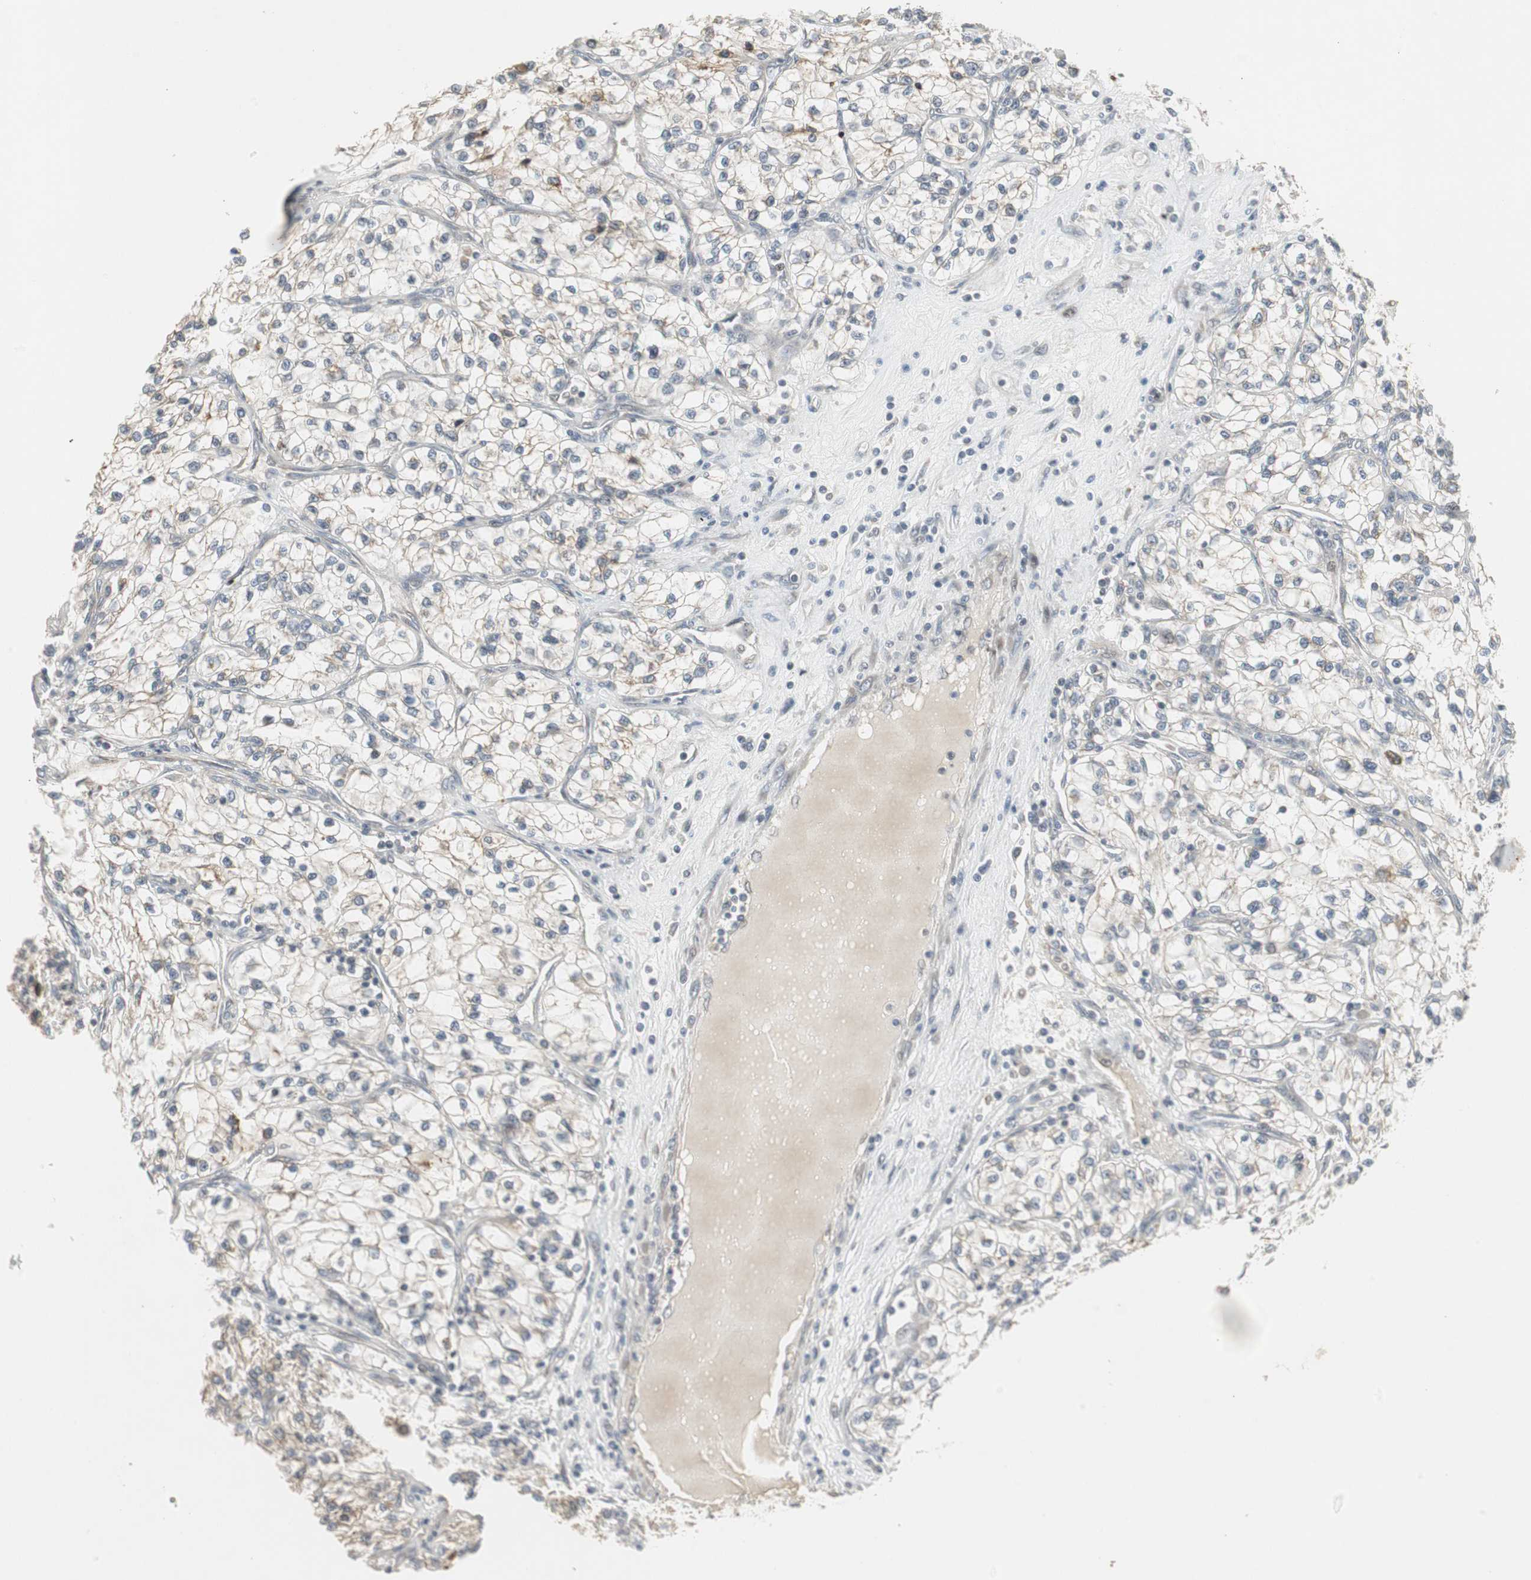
{"staining": {"intensity": "weak", "quantity": "25%-75%", "location": "cytoplasmic/membranous"}, "tissue": "renal cancer", "cell_type": "Tumor cells", "image_type": "cancer", "snomed": [{"axis": "morphology", "description": "Adenocarcinoma, NOS"}, {"axis": "topography", "description": "Kidney"}], "caption": "There is low levels of weak cytoplasmic/membranous expression in tumor cells of adenocarcinoma (renal), as demonstrated by immunohistochemical staining (brown color).", "gene": "SNX4", "patient": {"sex": "female", "age": 57}}